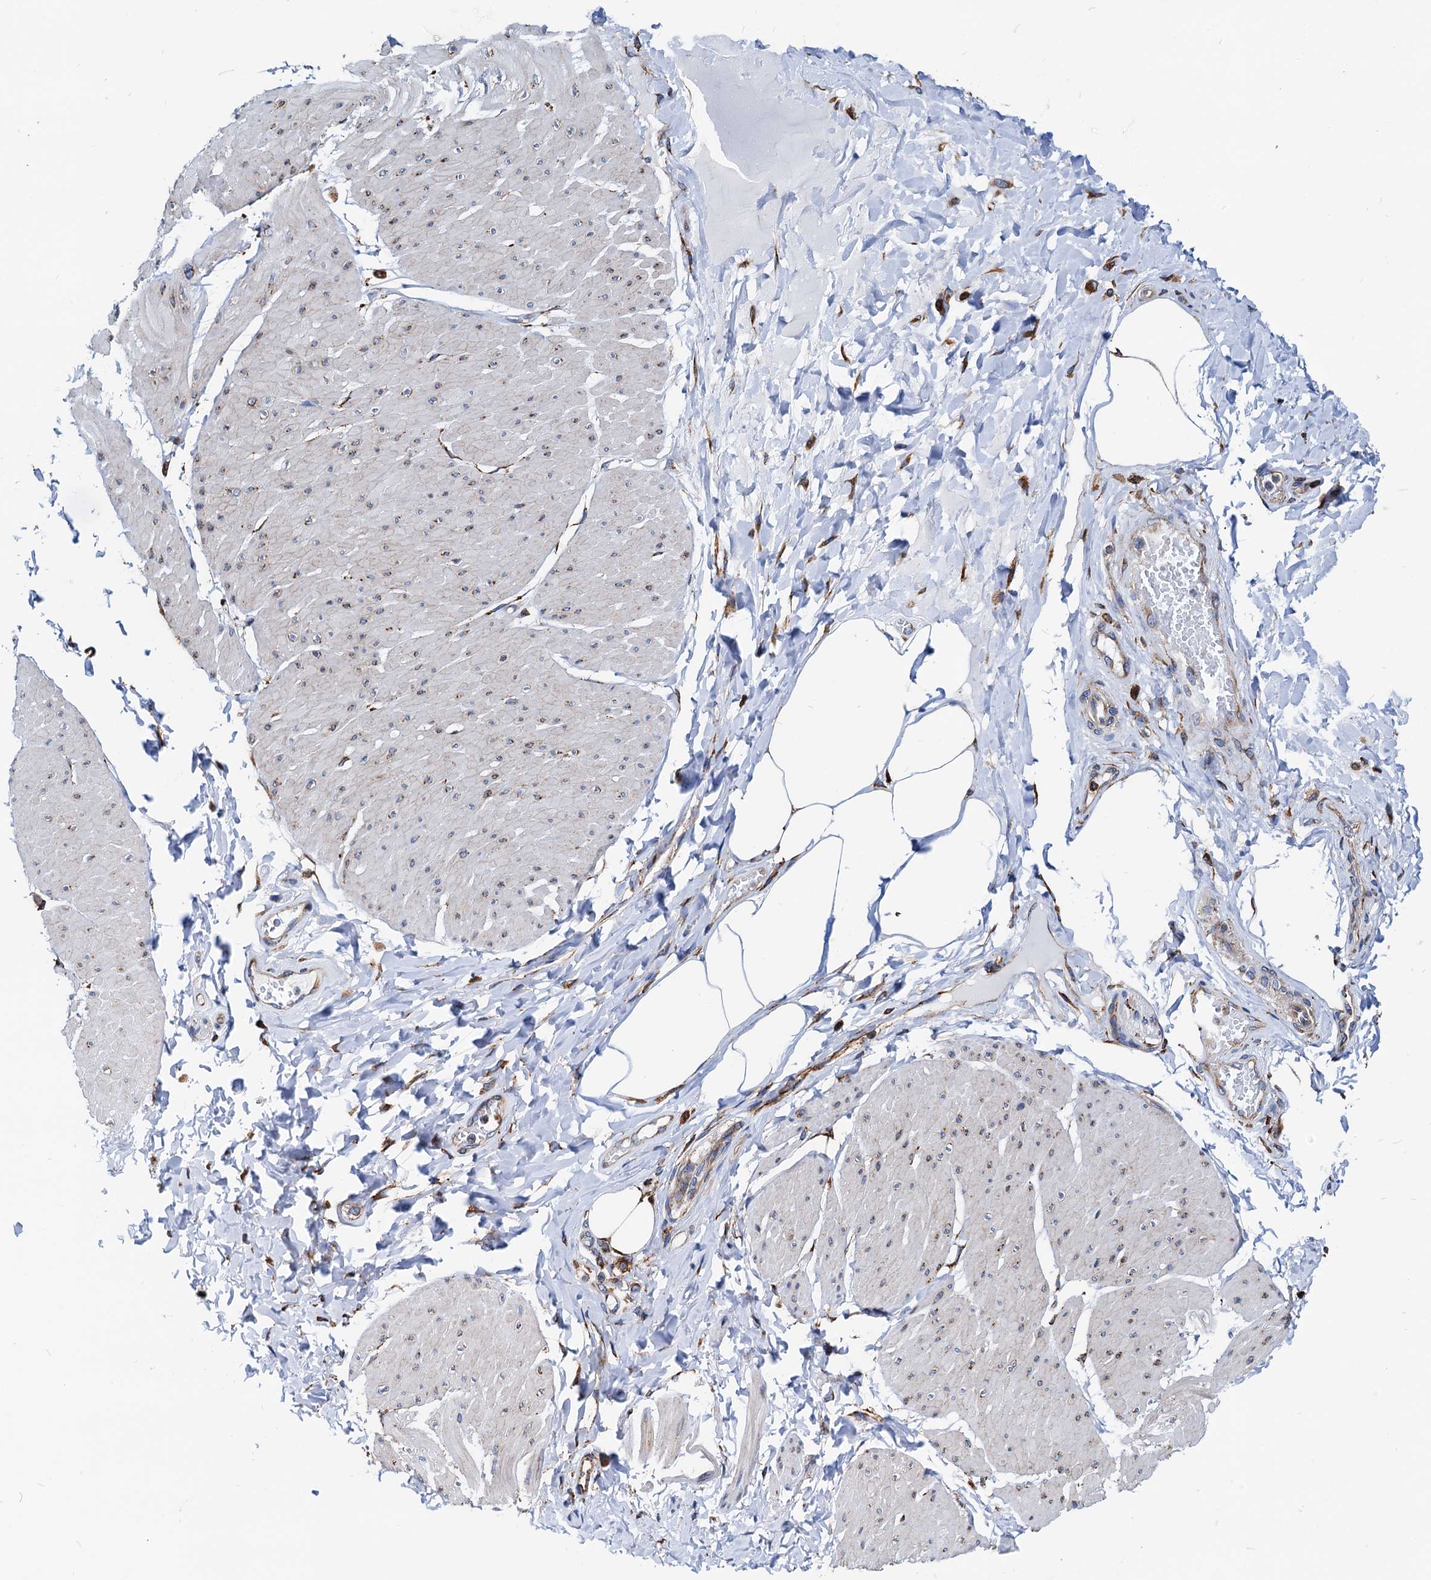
{"staining": {"intensity": "weak", "quantity": "25%-75%", "location": "cytoplasmic/membranous"}, "tissue": "smooth muscle", "cell_type": "Smooth muscle cells", "image_type": "normal", "snomed": [{"axis": "morphology", "description": "Urothelial carcinoma, High grade"}, {"axis": "topography", "description": "Urinary bladder"}], "caption": "DAB (3,3'-diaminobenzidine) immunohistochemical staining of unremarkable smooth muscle displays weak cytoplasmic/membranous protein staining in approximately 25%-75% of smooth muscle cells. The staining was performed using DAB (3,3'-diaminobenzidine) to visualize the protein expression in brown, while the nuclei were stained in blue with hematoxylin (Magnification: 20x).", "gene": "HSPA5", "patient": {"sex": "male", "age": 46}}